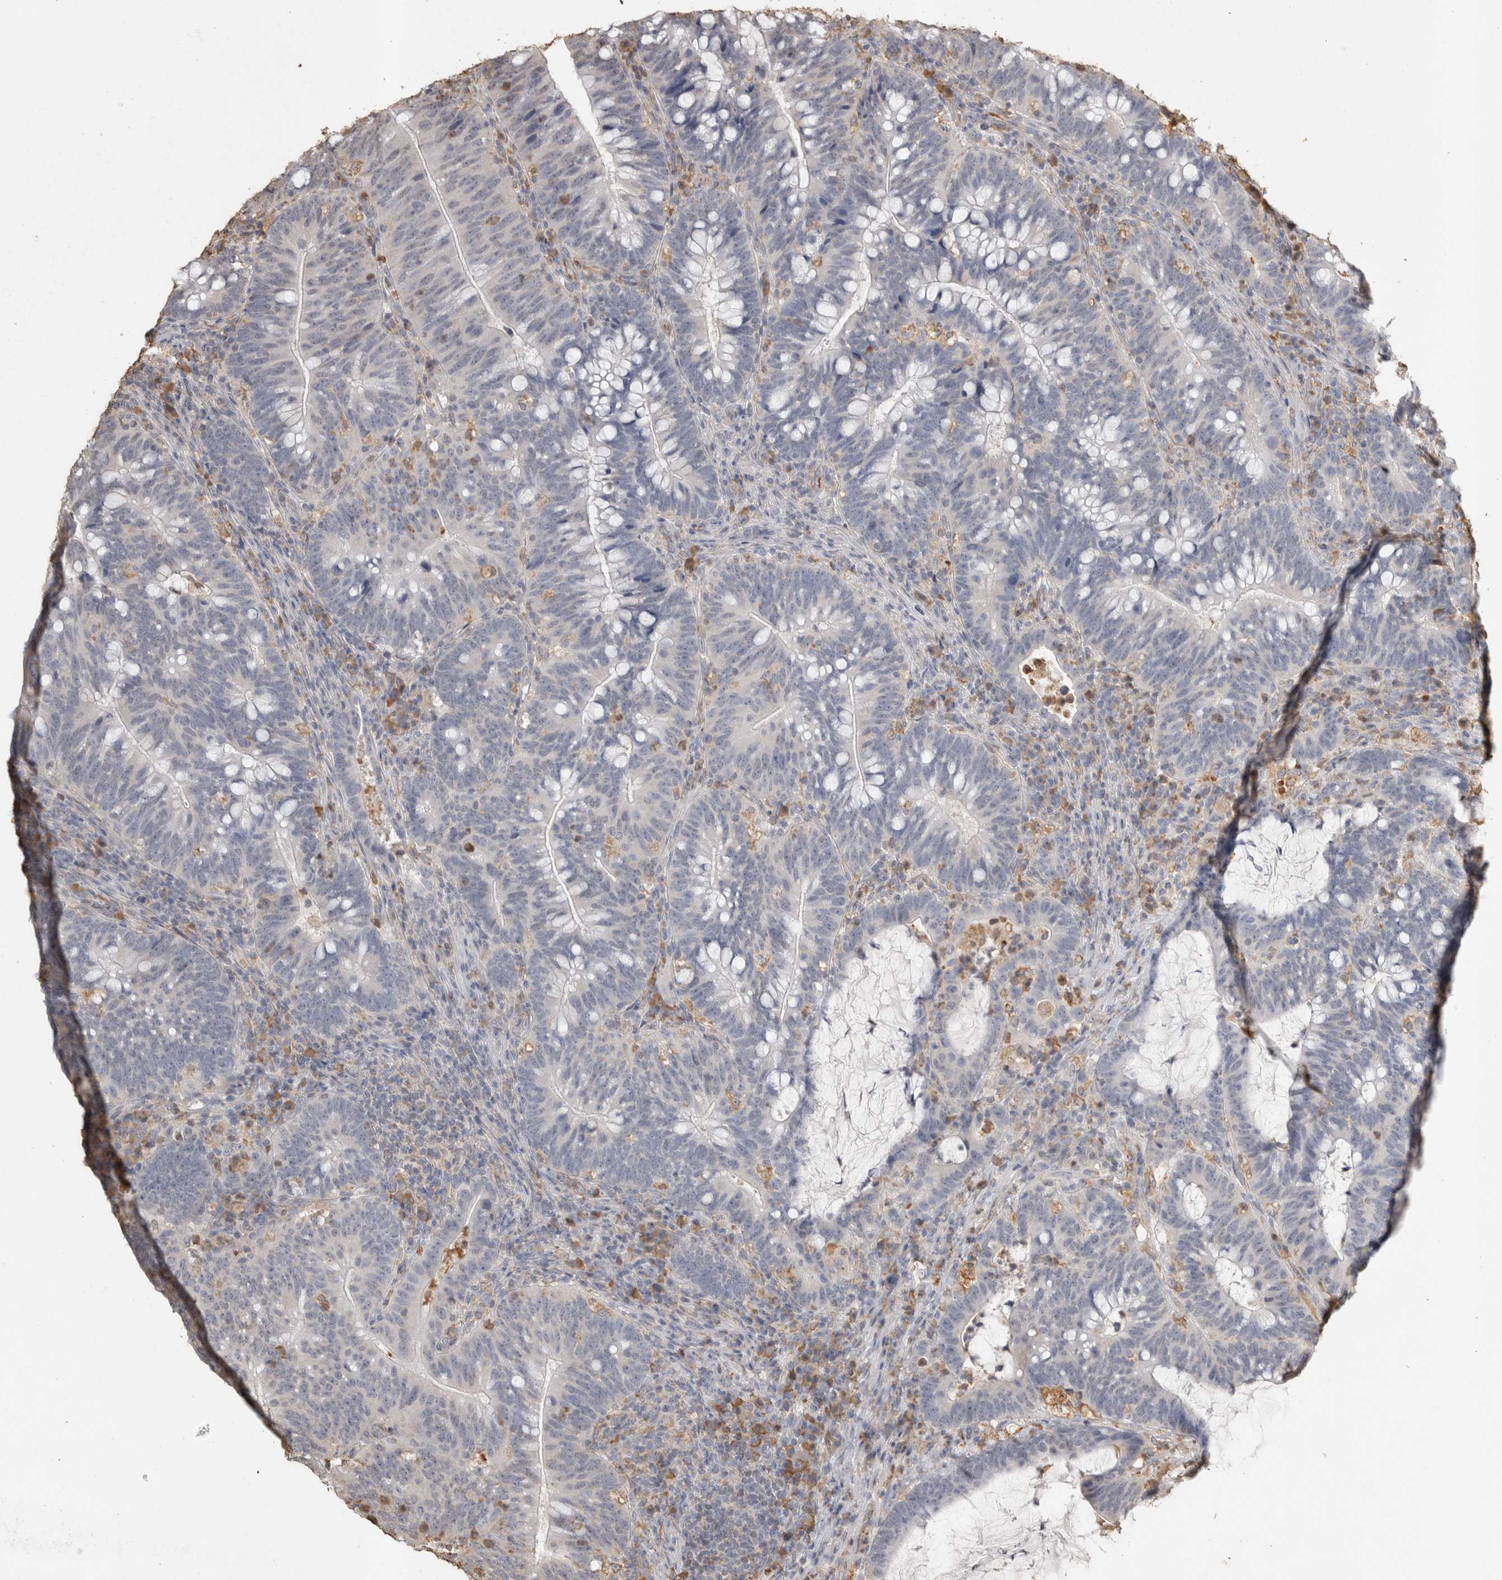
{"staining": {"intensity": "negative", "quantity": "none", "location": "none"}, "tissue": "colorectal cancer", "cell_type": "Tumor cells", "image_type": "cancer", "snomed": [{"axis": "morphology", "description": "Adenocarcinoma, NOS"}, {"axis": "topography", "description": "Colon"}], "caption": "Immunohistochemical staining of human adenocarcinoma (colorectal) shows no significant positivity in tumor cells.", "gene": "REPS2", "patient": {"sex": "female", "age": 66}}